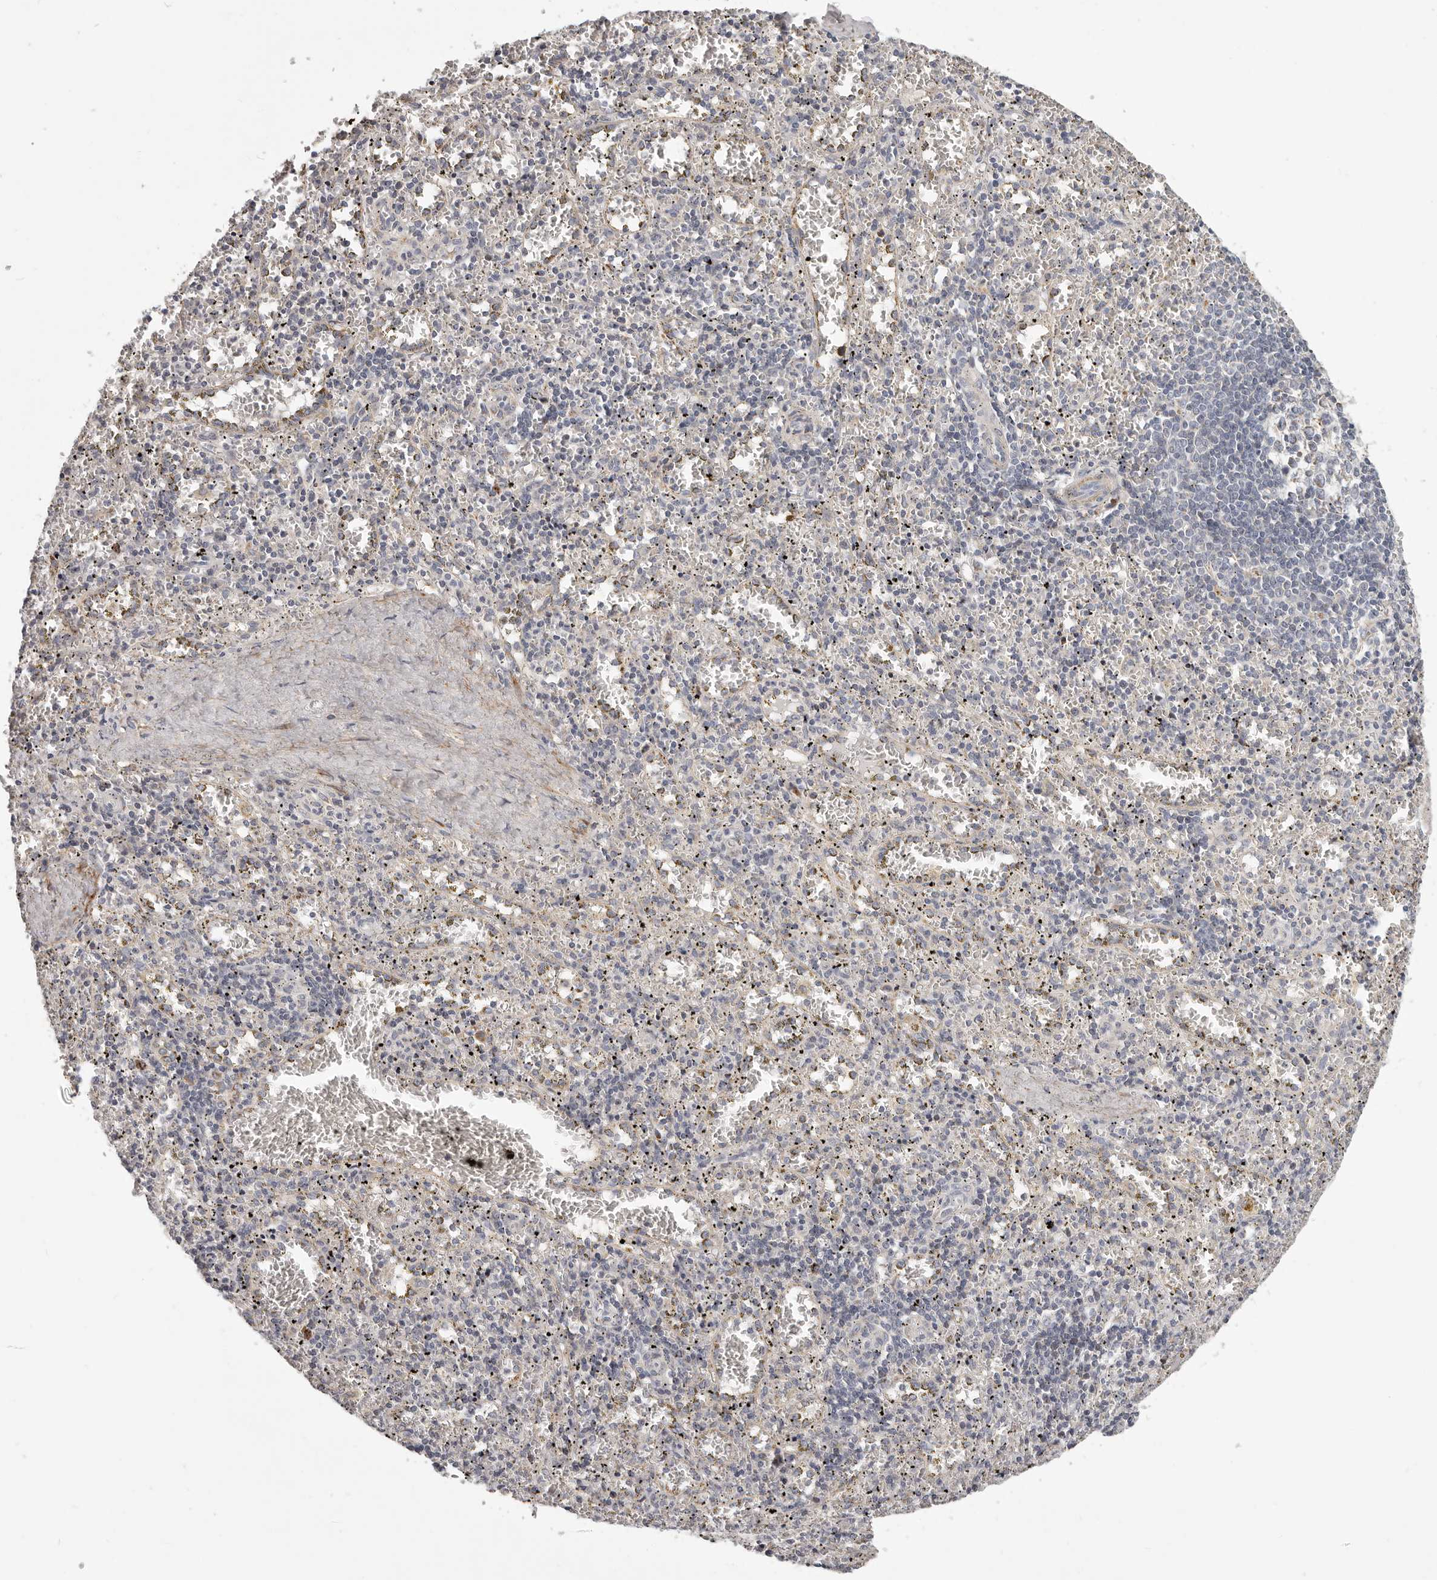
{"staining": {"intensity": "negative", "quantity": "none", "location": "none"}, "tissue": "spleen", "cell_type": "Cells in red pulp", "image_type": "normal", "snomed": [{"axis": "morphology", "description": "Normal tissue, NOS"}, {"axis": "topography", "description": "Spleen"}], "caption": "IHC of unremarkable human spleen demonstrates no positivity in cells in red pulp.", "gene": "MRPS10", "patient": {"sex": "male", "age": 11}}